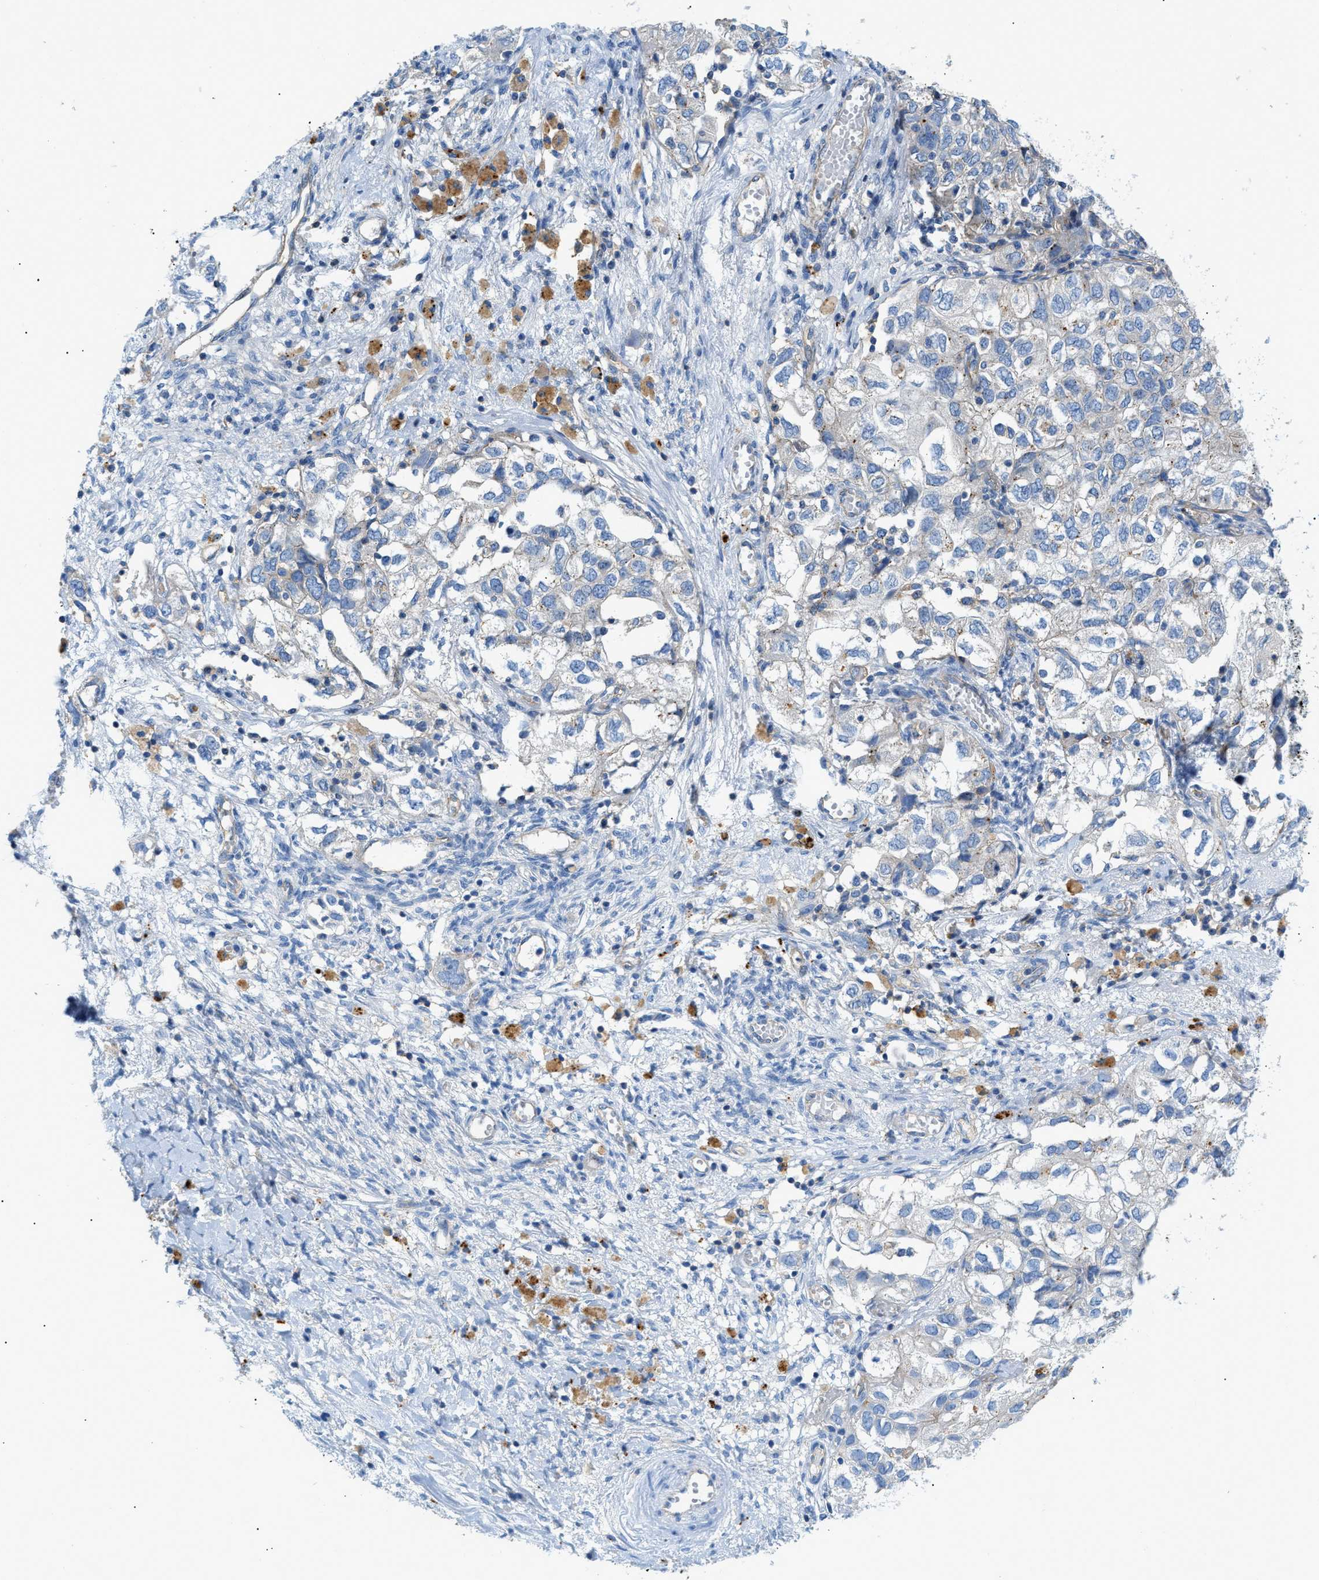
{"staining": {"intensity": "weak", "quantity": "<25%", "location": "cytoplasmic/membranous"}, "tissue": "ovarian cancer", "cell_type": "Tumor cells", "image_type": "cancer", "snomed": [{"axis": "morphology", "description": "Carcinoma, NOS"}, {"axis": "morphology", "description": "Cystadenocarcinoma, serous, NOS"}, {"axis": "topography", "description": "Ovary"}], "caption": "Immunohistochemistry (IHC) micrograph of neoplastic tissue: human ovarian serous cystadenocarcinoma stained with DAB exhibits no significant protein expression in tumor cells. (DAB IHC visualized using brightfield microscopy, high magnification).", "gene": "ORAI1", "patient": {"sex": "female", "age": 69}}